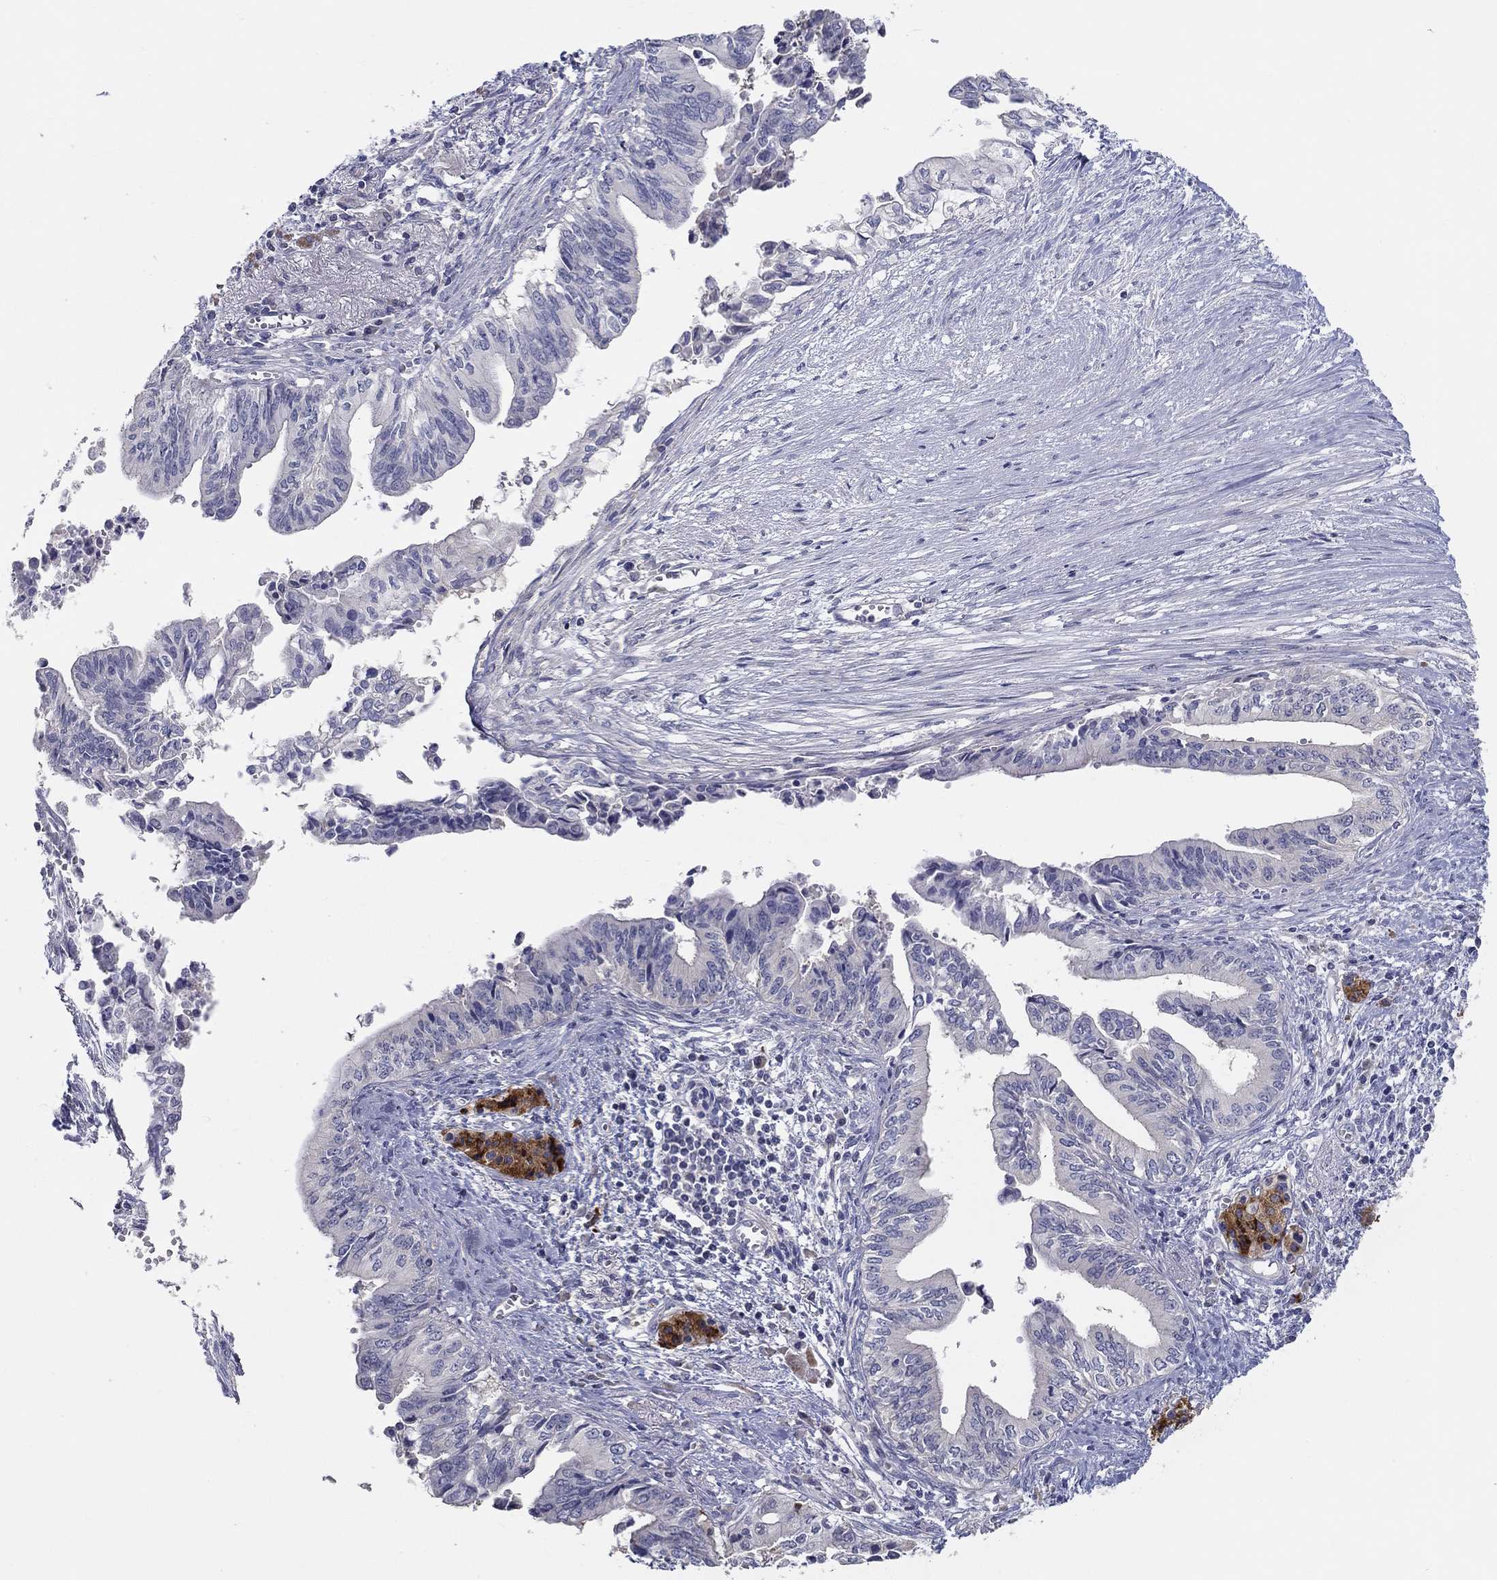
{"staining": {"intensity": "negative", "quantity": "none", "location": "none"}, "tissue": "pancreatic cancer", "cell_type": "Tumor cells", "image_type": "cancer", "snomed": [{"axis": "morphology", "description": "Adenocarcinoma, NOS"}, {"axis": "topography", "description": "Pancreas"}], "caption": "This is an immunohistochemistry image of pancreatic cancer (adenocarcinoma). There is no expression in tumor cells.", "gene": "DOCK3", "patient": {"sex": "female", "age": 61}}